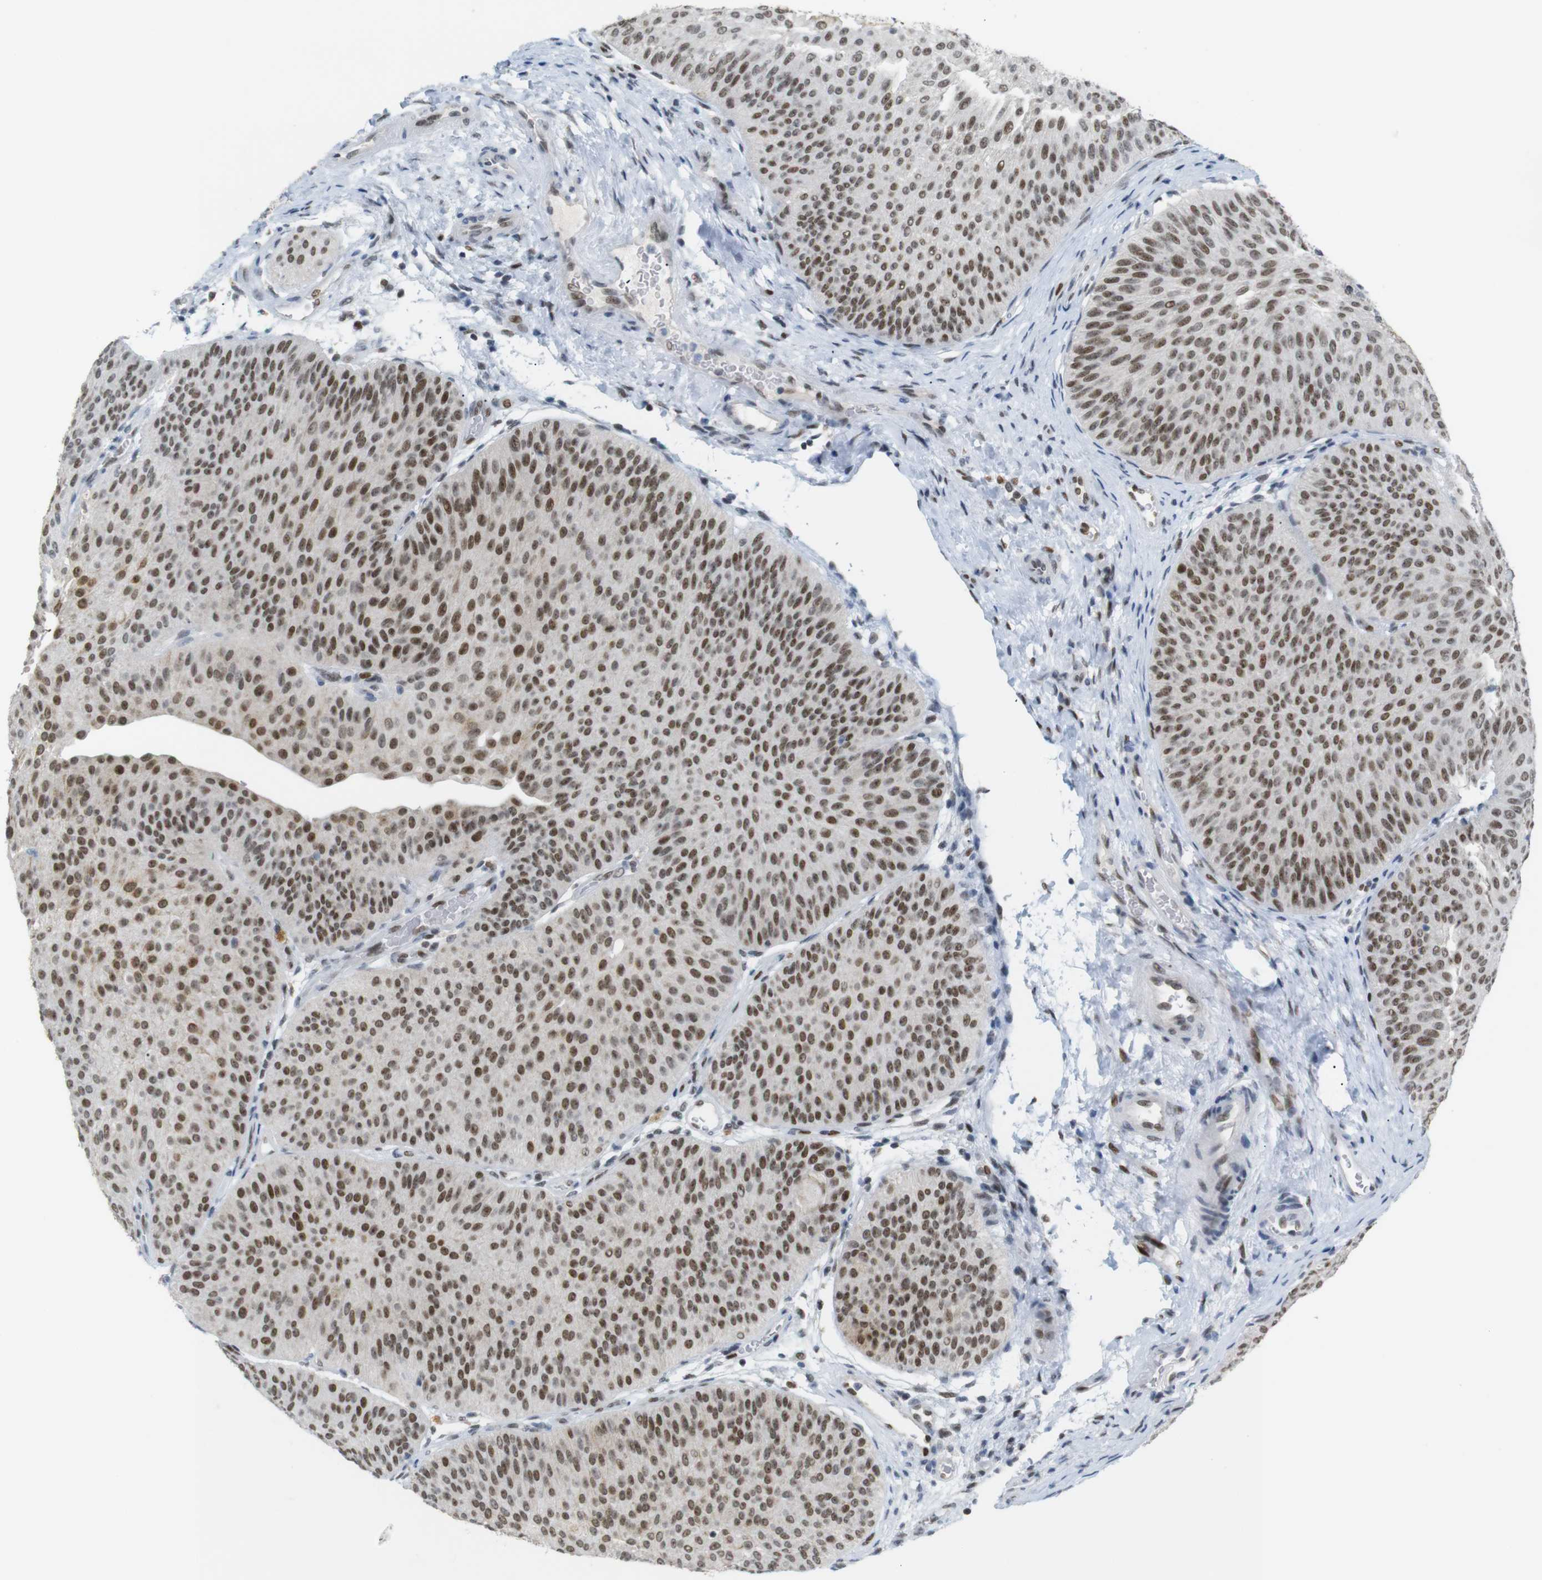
{"staining": {"intensity": "strong", "quantity": ">75%", "location": "nuclear"}, "tissue": "urothelial cancer", "cell_type": "Tumor cells", "image_type": "cancer", "snomed": [{"axis": "morphology", "description": "Urothelial carcinoma, Low grade"}, {"axis": "topography", "description": "Urinary bladder"}], "caption": "Brown immunohistochemical staining in human urothelial carcinoma (low-grade) reveals strong nuclear positivity in approximately >75% of tumor cells.", "gene": "RIOX2", "patient": {"sex": "female", "age": 60}}